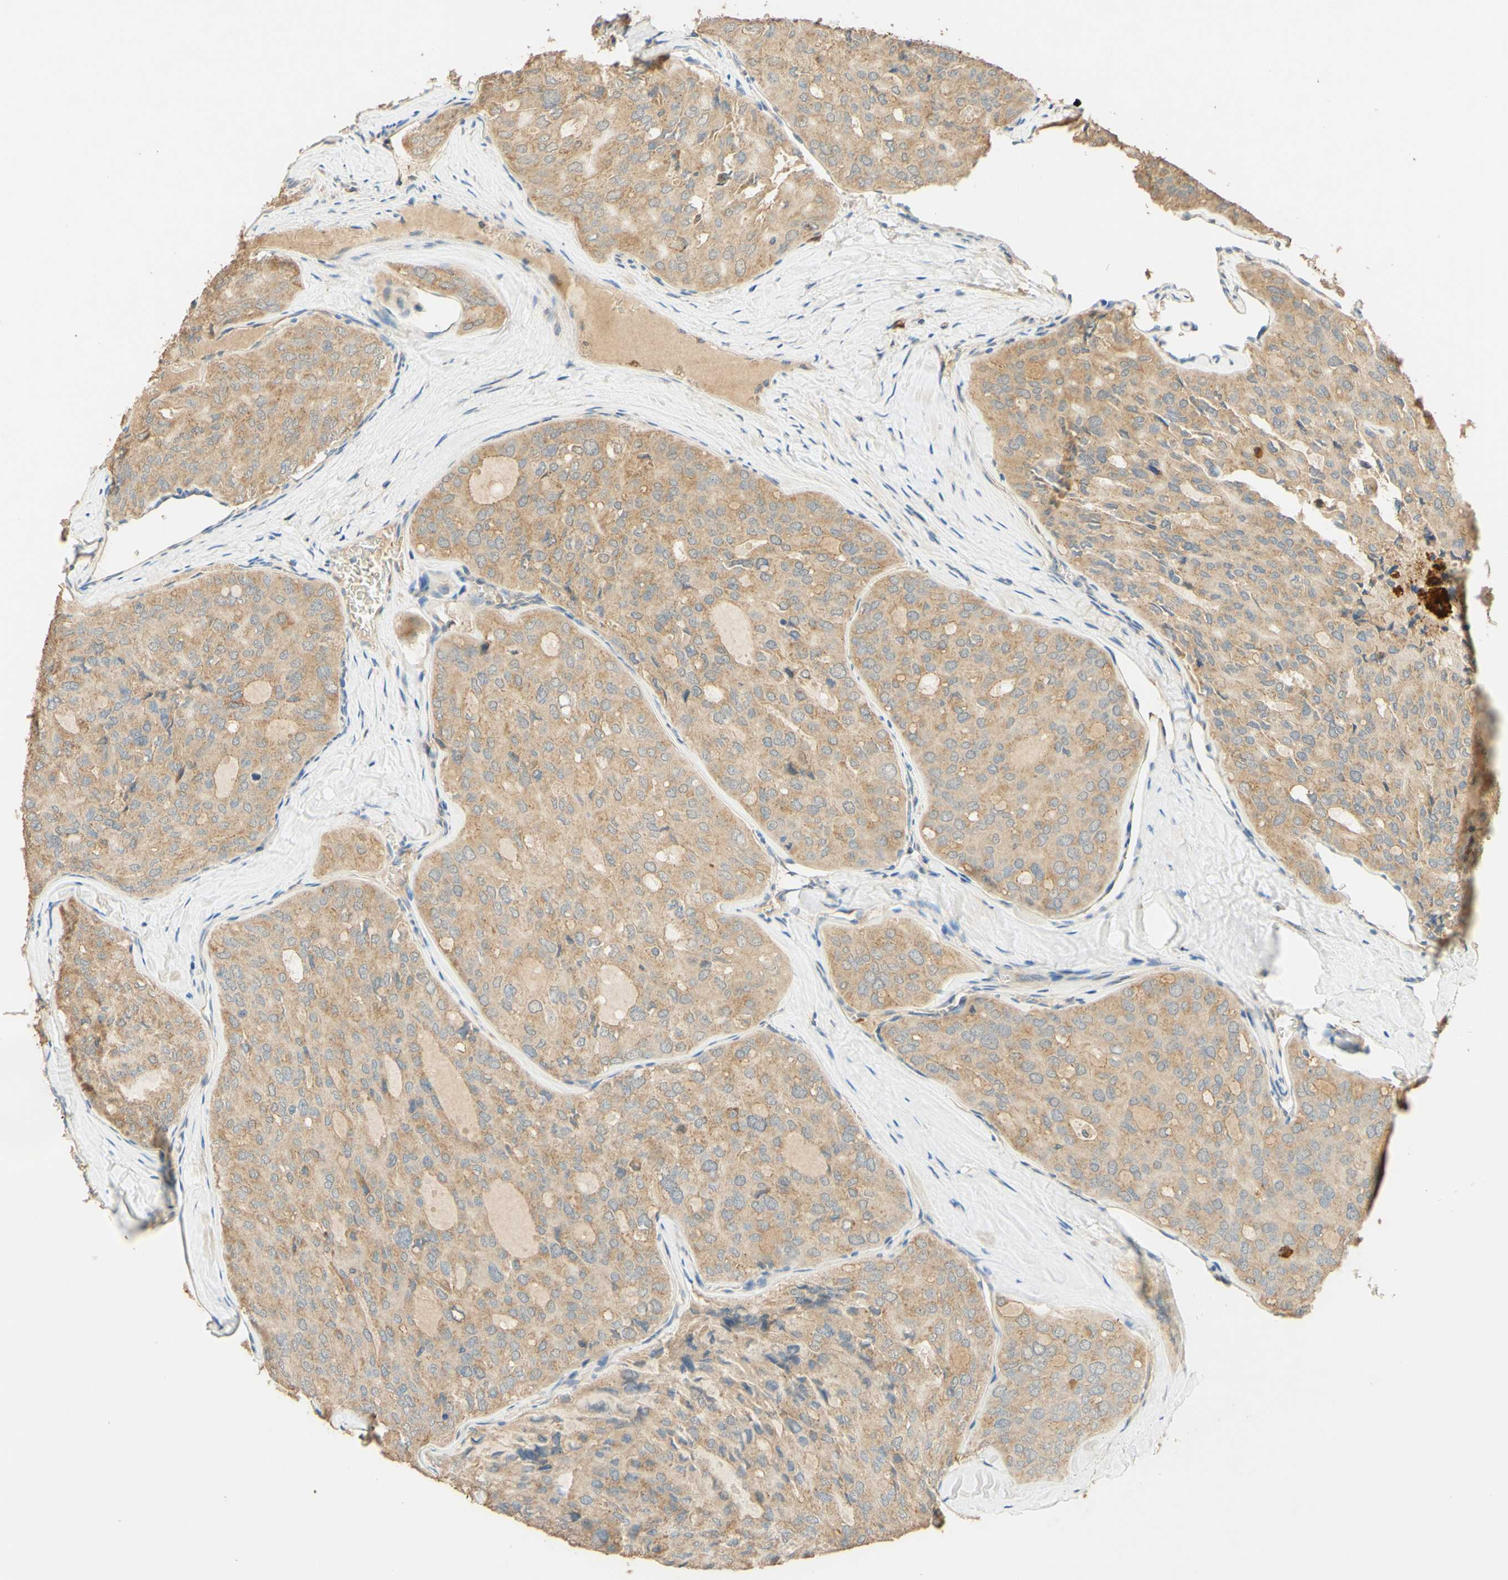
{"staining": {"intensity": "weak", "quantity": ">75%", "location": "cytoplasmic/membranous"}, "tissue": "thyroid cancer", "cell_type": "Tumor cells", "image_type": "cancer", "snomed": [{"axis": "morphology", "description": "Follicular adenoma carcinoma, NOS"}, {"axis": "topography", "description": "Thyroid gland"}], "caption": "Tumor cells demonstrate low levels of weak cytoplasmic/membranous staining in approximately >75% of cells in human follicular adenoma carcinoma (thyroid).", "gene": "ENTREP2", "patient": {"sex": "male", "age": 75}}